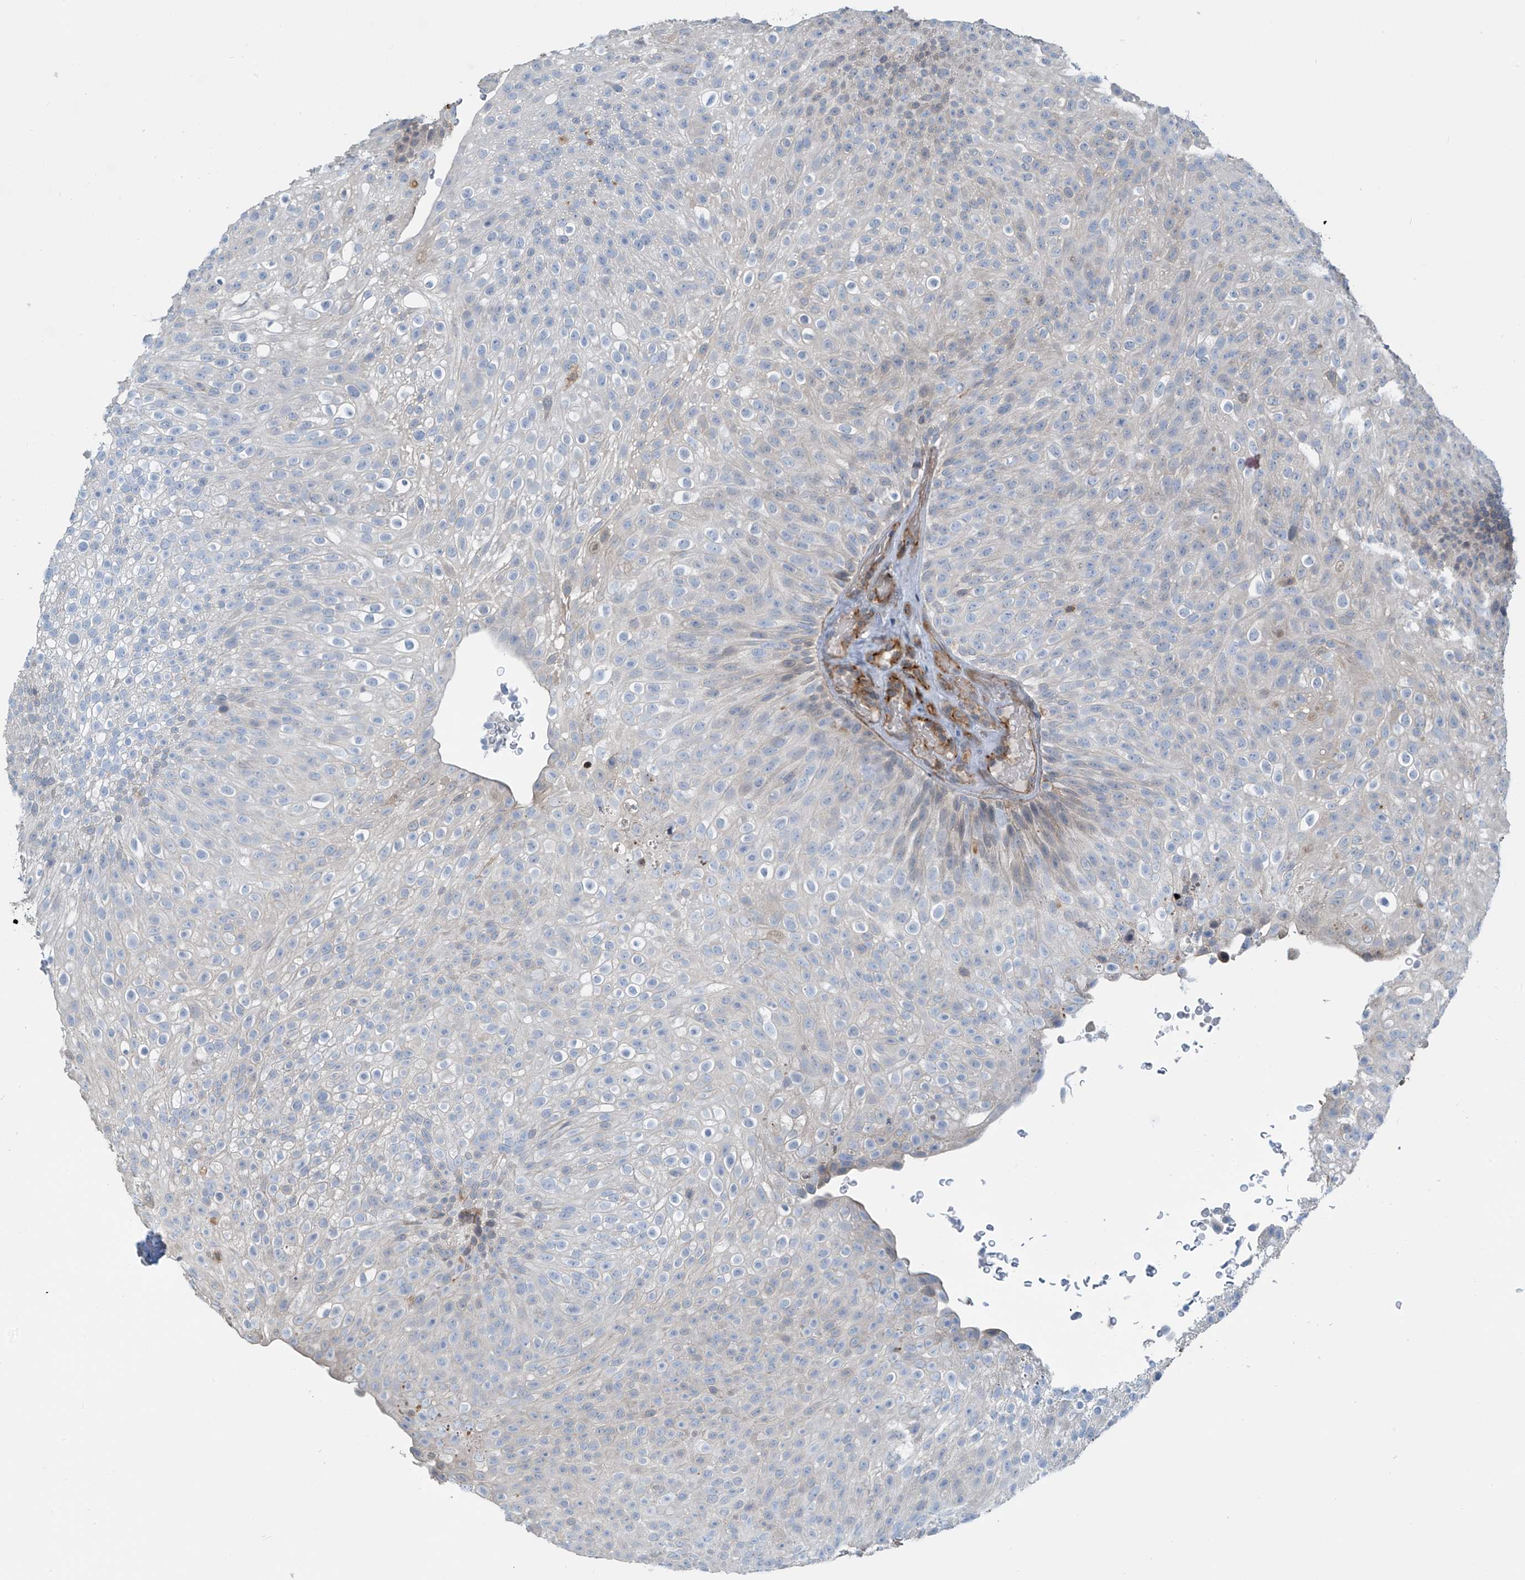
{"staining": {"intensity": "negative", "quantity": "none", "location": "none"}, "tissue": "urothelial cancer", "cell_type": "Tumor cells", "image_type": "cancer", "snomed": [{"axis": "morphology", "description": "Urothelial carcinoma, Low grade"}, {"axis": "topography", "description": "Urinary bladder"}], "caption": "Micrograph shows no protein staining in tumor cells of urothelial carcinoma (low-grade) tissue.", "gene": "SH3BGRL3", "patient": {"sex": "male", "age": 78}}